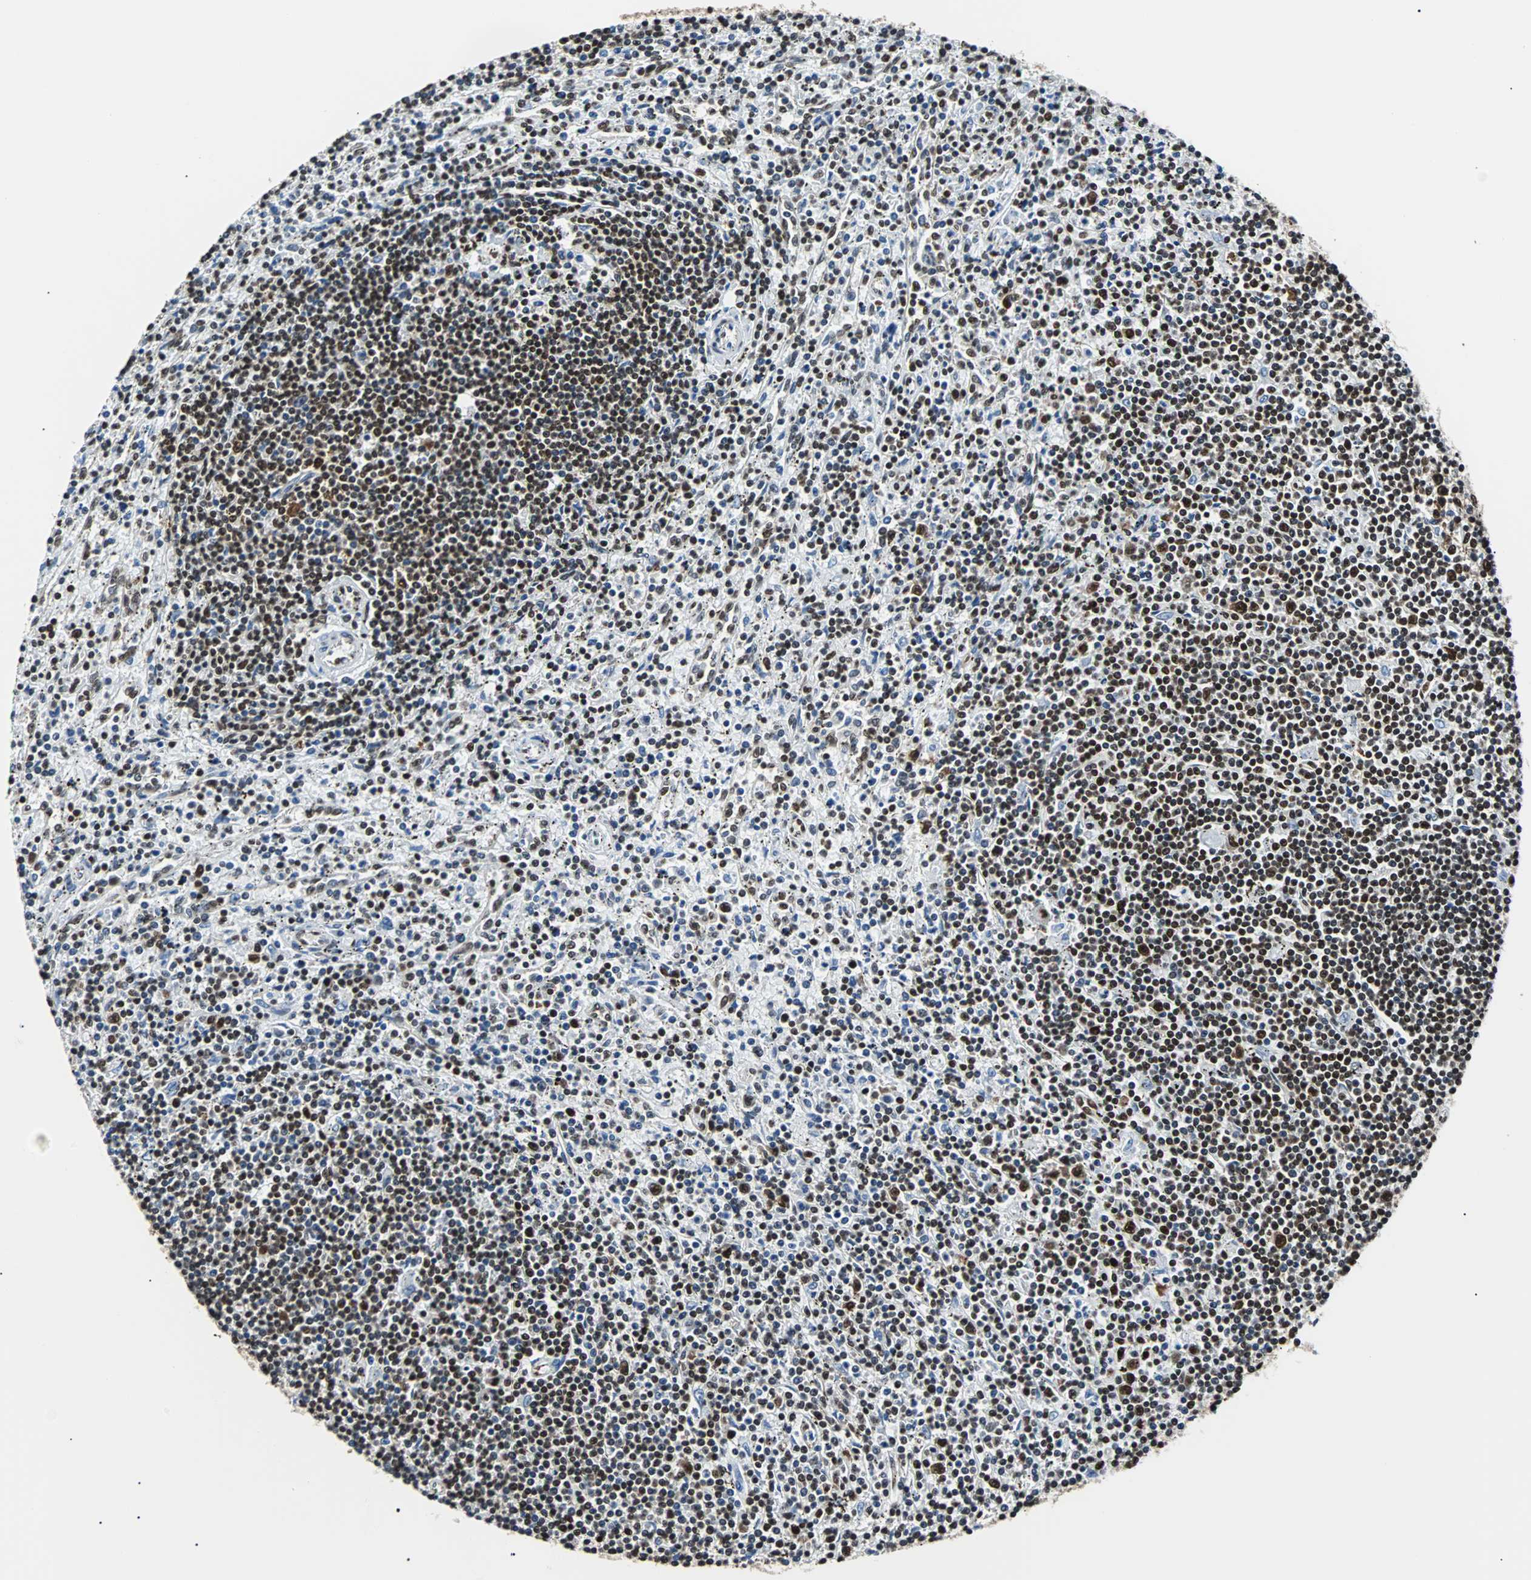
{"staining": {"intensity": "strong", "quantity": ">75%", "location": "nuclear"}, "tissue": "lymphoma", "cell_type": "Tumor cells", "image_type": "cancer", "snomed": [{"axis": "morphology", "description": "Malignant lymphoma, non-Hodgkin's type, Low grade"}, {"axis": "topography", "description": "Spleen"}], "caption": "Protein staining of lymphoma tissue demonstrates strong nuclear expression in approximately >75% of tumor cells.", "gene": "FUBP1", "patient": {"sex": "male", "age": 76}}